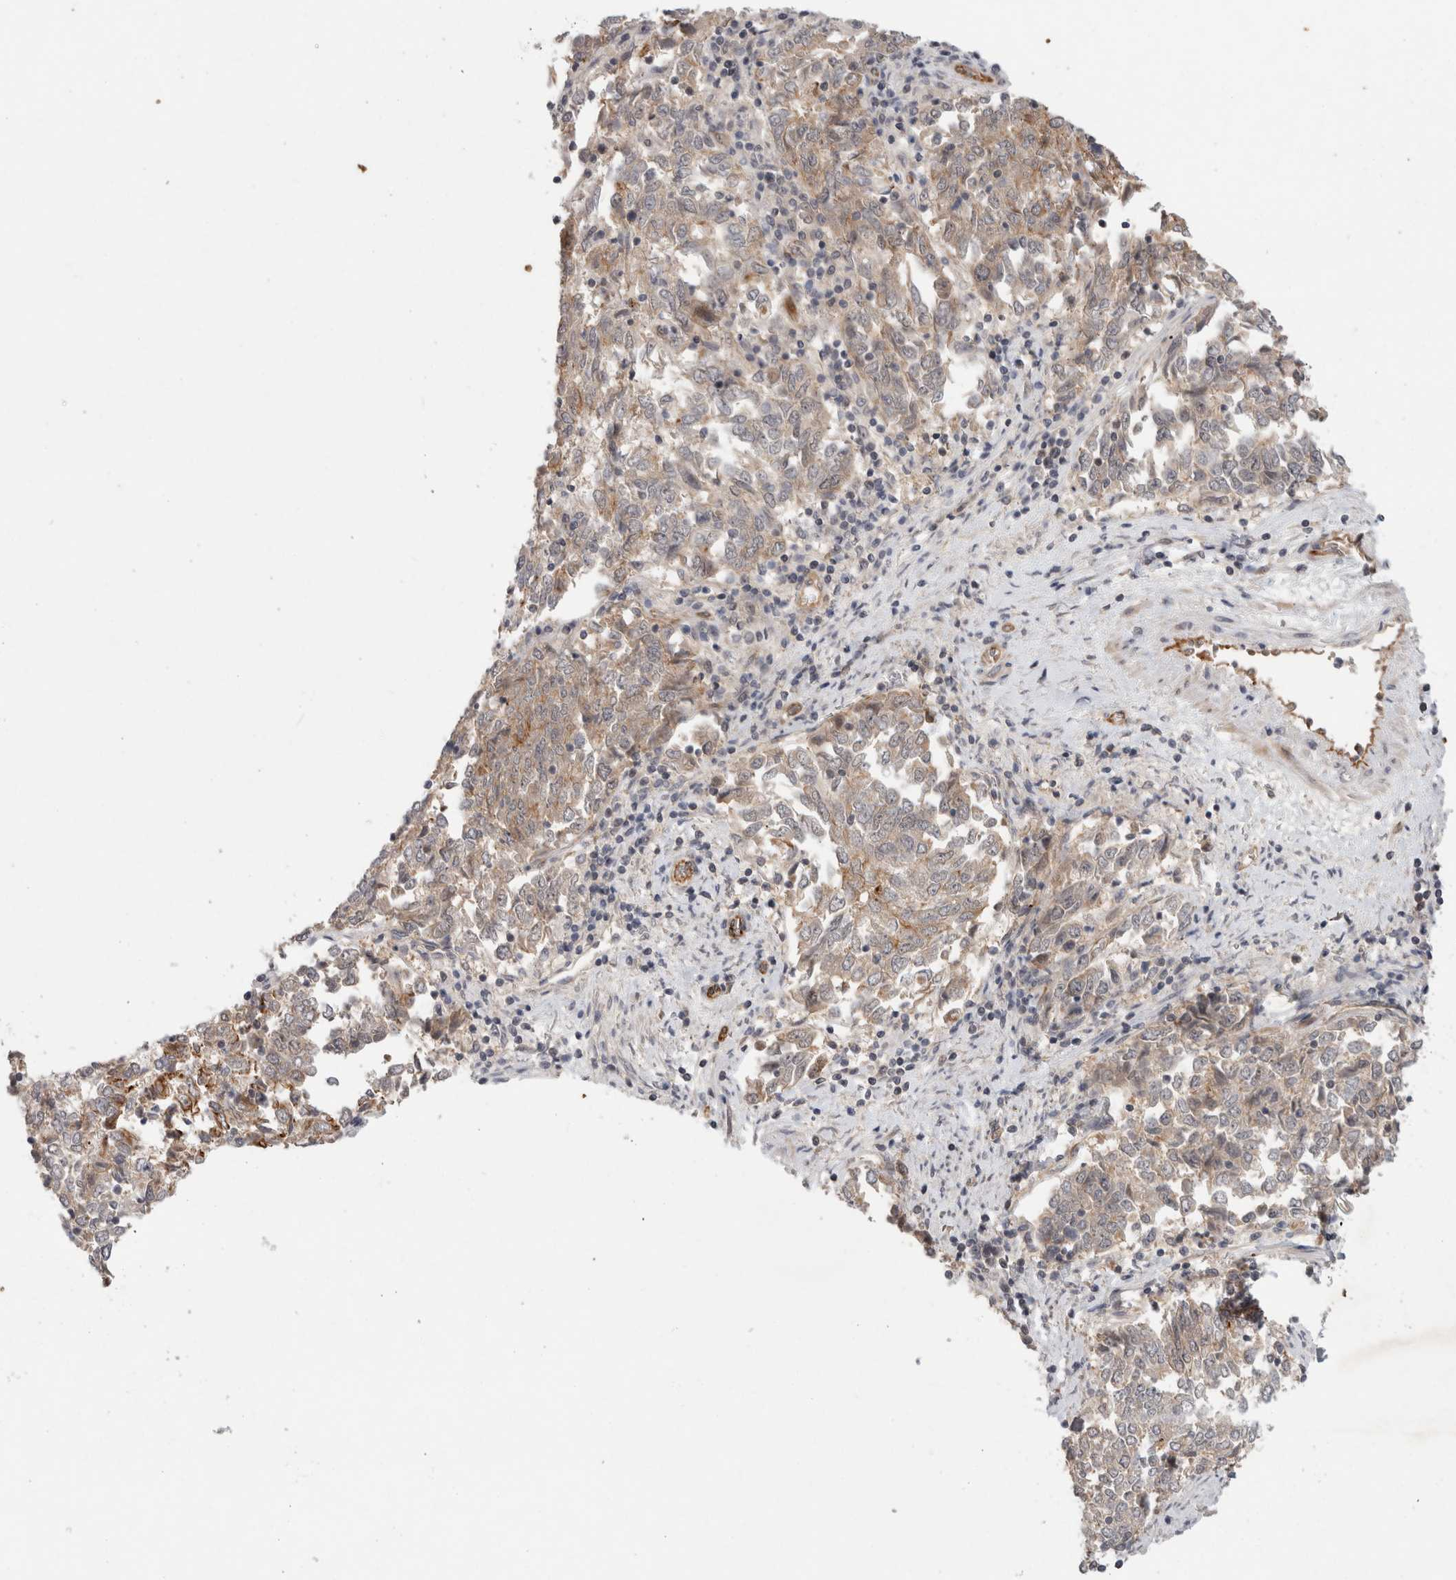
{"staining": {"intensity": "moderate", "quantity": "<25%", "location": "cytoplasmic/membranous"}, "tissue": "endometrial cancer", "cell_type": "Tumor cells", "image_type": "cancer", "snomed": [{"axis": "morphology", "description": "Adenocarcinoma, NOS"}, {"axis": "topography", "description": "Endometrium"}], "caption": "This photomicrograph exhibits immunohistochemistry staining of human endometrial cancer, with low moderate cytoplasmic/membranous positivity in approximately <25% of tumor cells.", "gene": "CRISPLD1", "patient": {"sex": "female", "age": 80}}